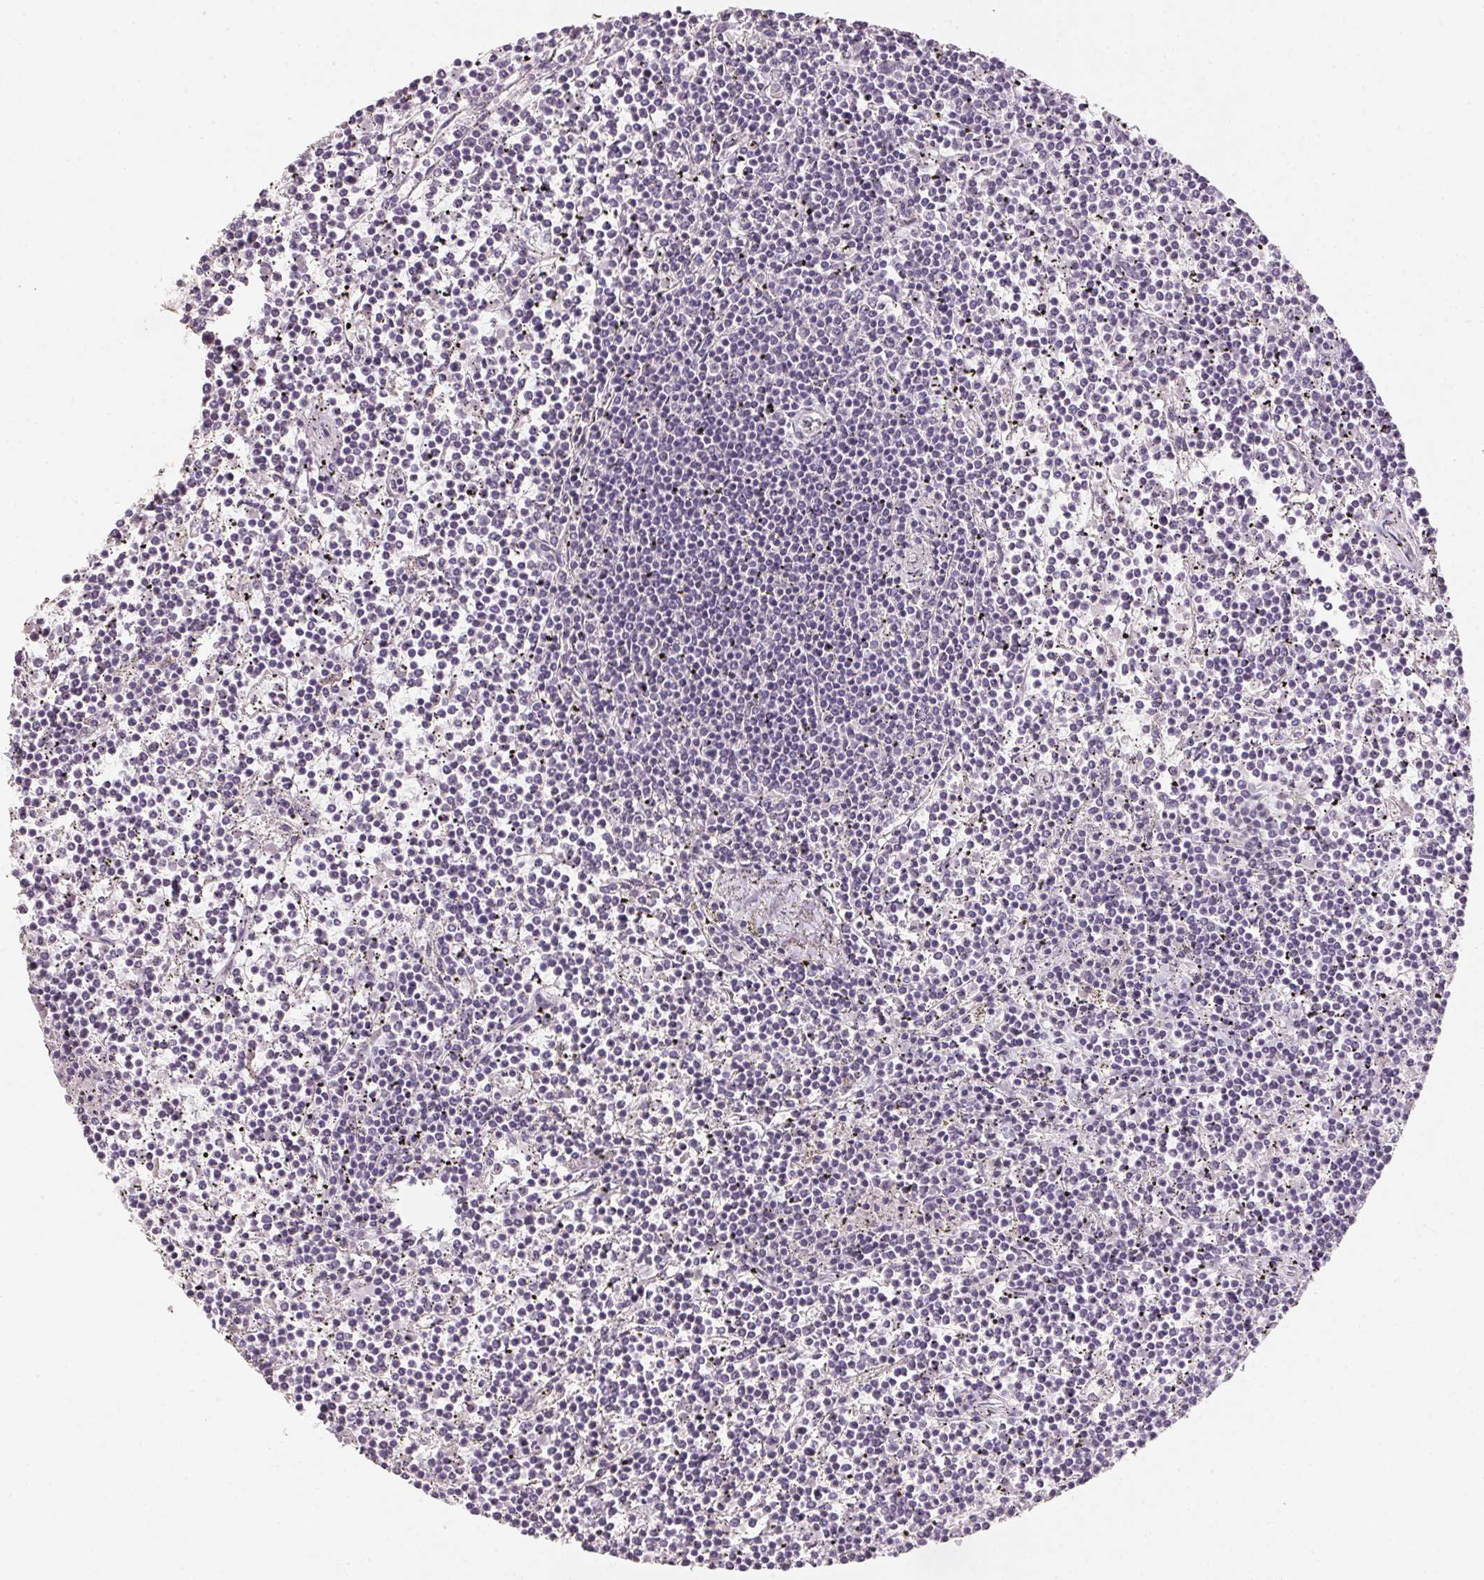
{"staining": {"intensity": "negative", "quantity": "none", "location": "none"}, "tissue": "lymphoma", "cell_type": "Tumor cells", "image_type": "cancer", "snomed": [{"axis": "morphology", "description": "Malignant lymphoma, non-Hodgkin's type, Low grade"}, {"axis": "topography", "description": "Spleen"}], "caption": "A photomicrograph of human lymphoma is negative for staining in tumor cells.", "gene": "HSD17B1", "patient": {"sex": "female", "age": 19}}